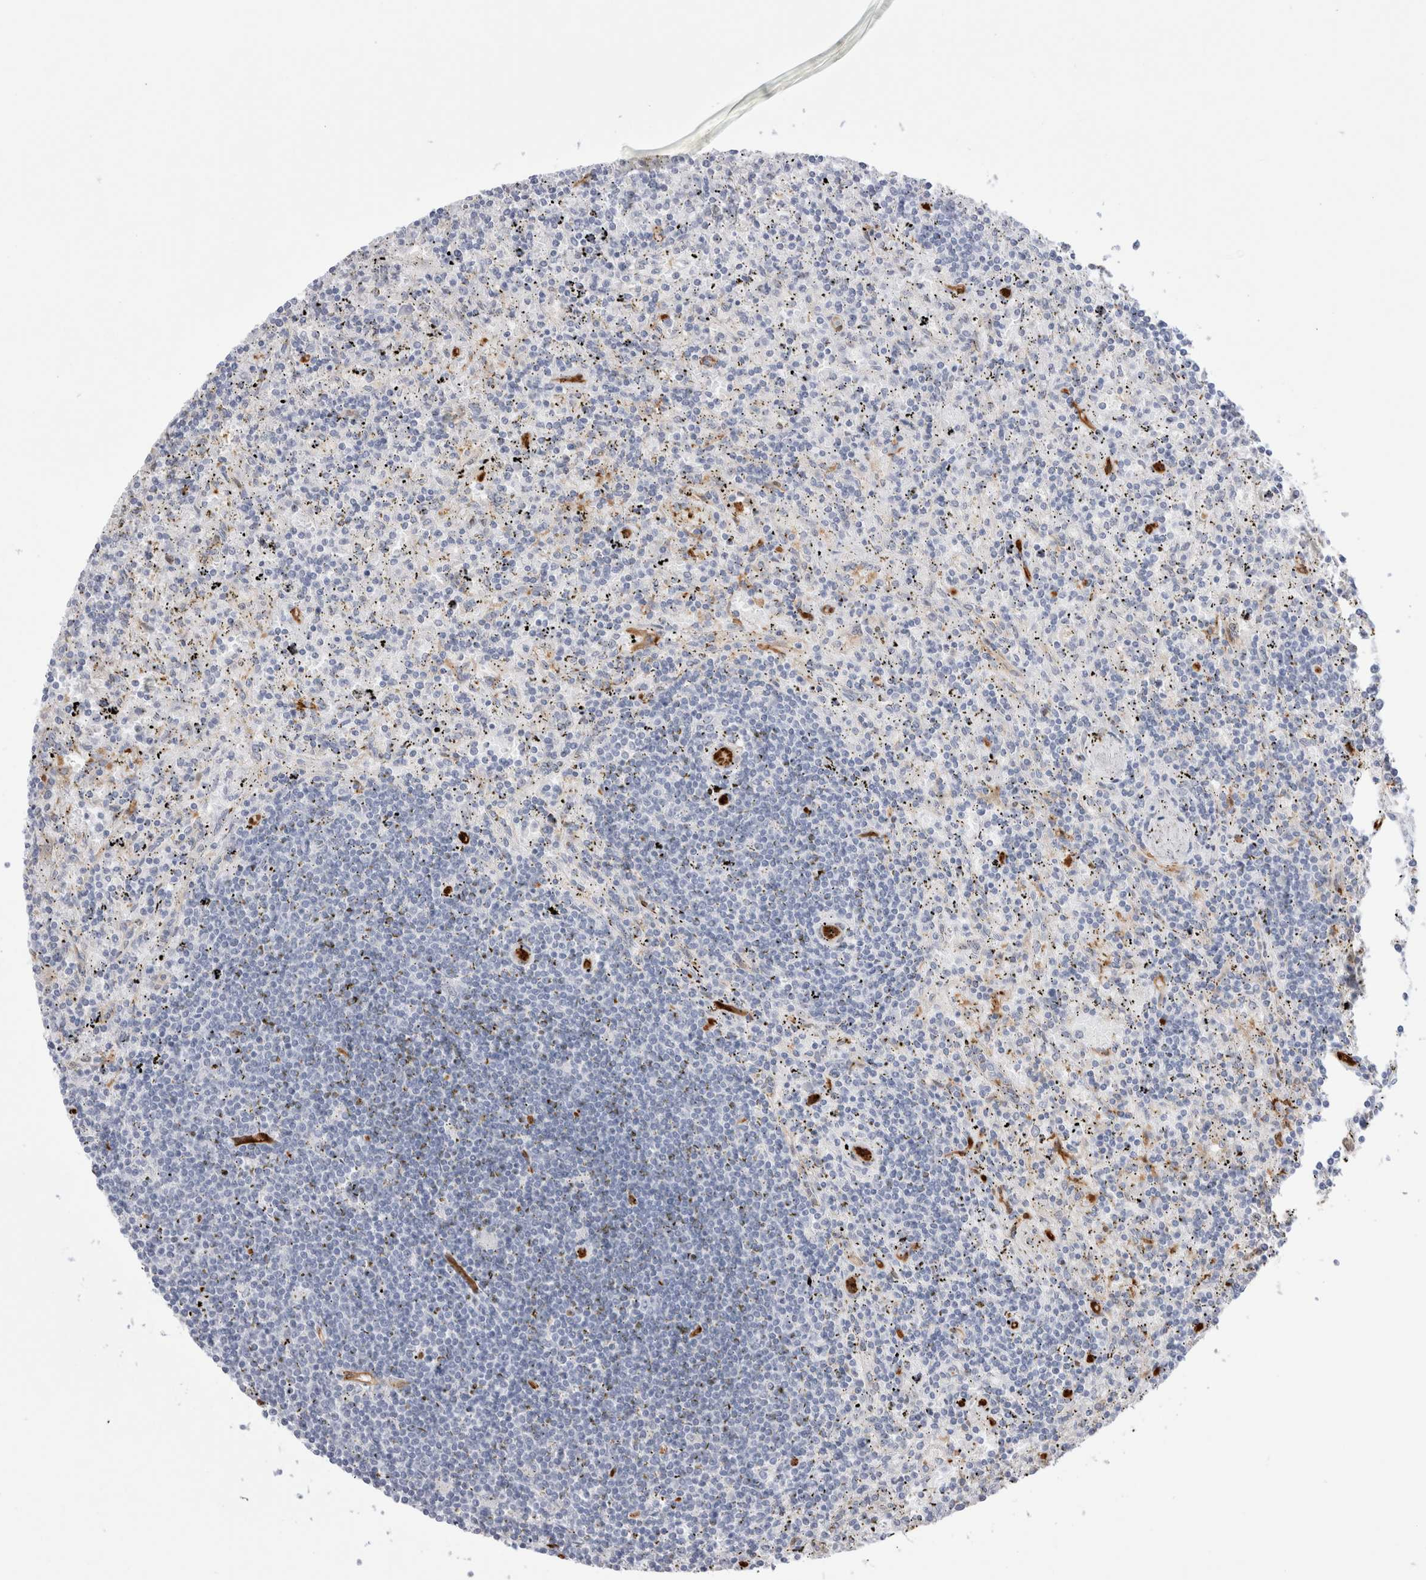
{"staining": {"intensity": "negative", "quantity": "none", "location": "none"}, "tissue": "lymphoma", "cell_type": "Tumor cells", "image_type": "cancer", "snomed": [{"axis": "morphology", "description": "Malignant lymphoma, non-Hodgkin's type, Low grade"}, {"axis": "topography", "description": "Spleen"}], "caption": "This is a histopathology image of IHC staining of low-grade malignant lymphoma, non-Hodgkin's type, which shows no staining in tumor cells. (DAB immunohistochemistry visualized using brightfield microscopy, high magnification).", "gene": "NAPEPLD", "patient": {"sex": "male", "age": 76}}